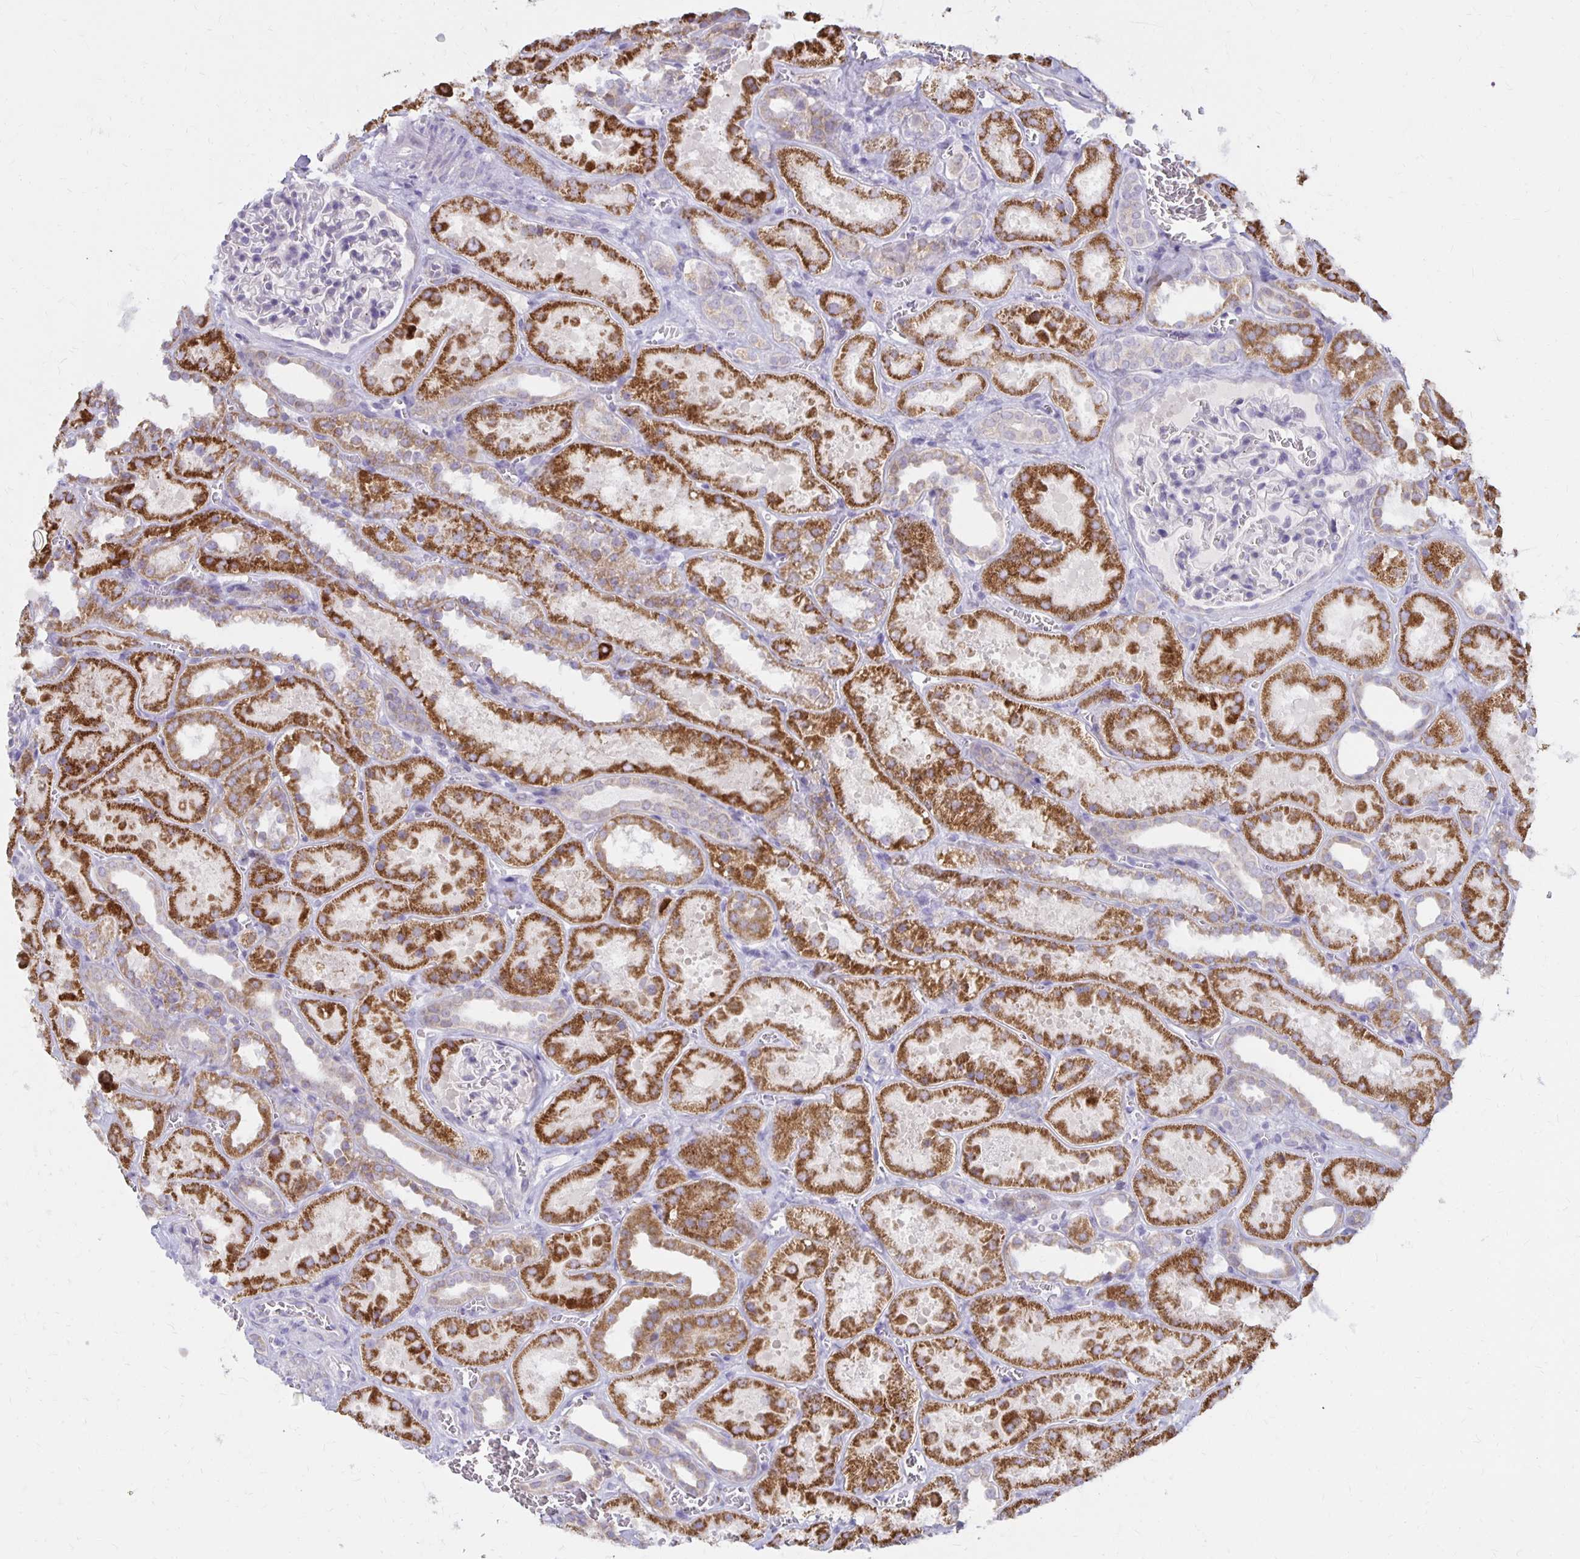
{"staining": {"intensity": "negative", "quantity": "none", "location": "none"}, "tissue": "kidney", "cell_type": "Cells in glomeruli", "image_type": "normal", "snomed": [{"axis": "morphology", "description": "Normal tissue, NOS"}, {"axis": "topography", "description": "Kidney"}], "caption": "A high-resolution histopathology image shows IHC staining of normal kidney, which exhibits no significant positivity in cells in glomeruli.", "gene": "IER3", "patient": {"sex": "female", "age": 41}}